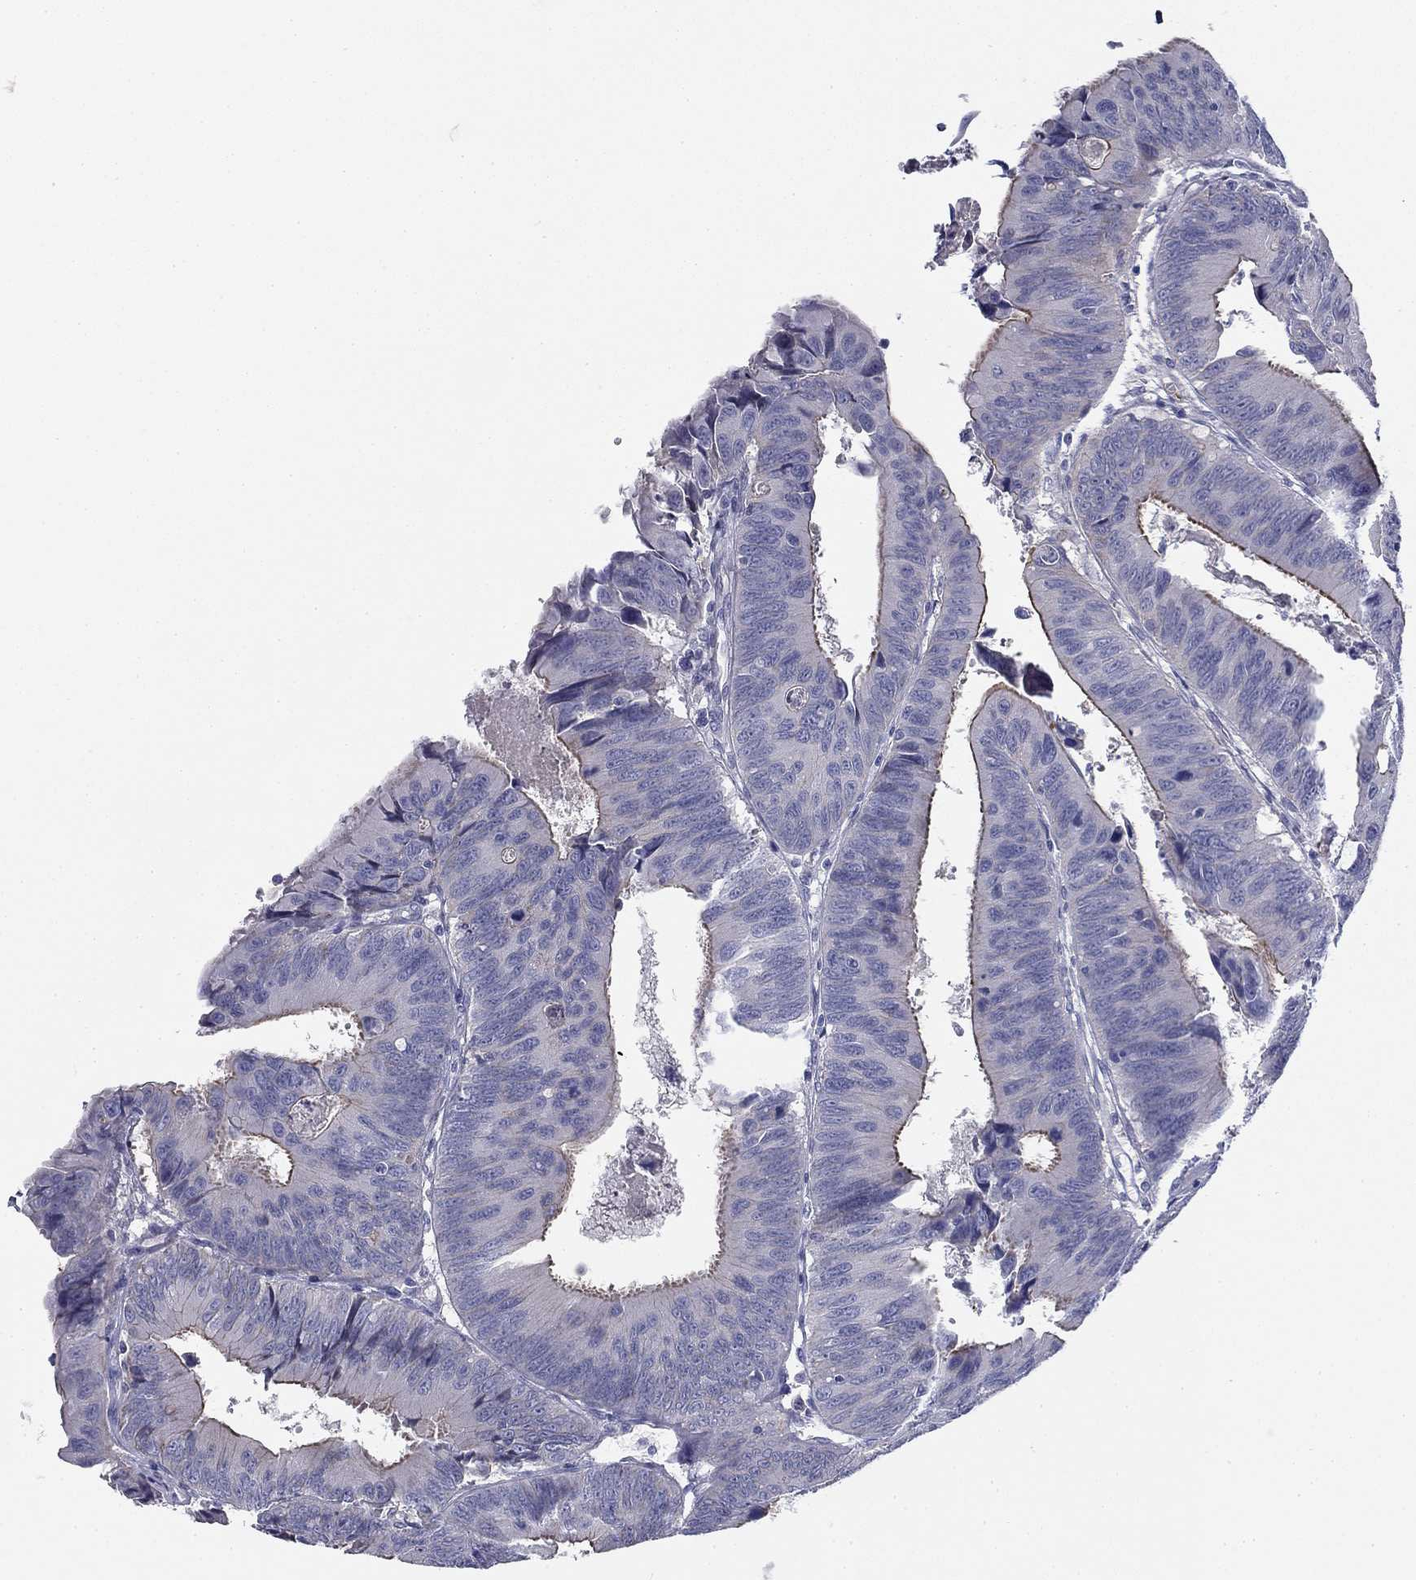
{"staining": {"intensity": "negative", "quantity": "none", "location": "none"}, "tissue": "colorectal cancer", "cell_type": "Tumor cells", "image_type": "cancer", "snomed": [{"axis": "morphology", "description": "Adenocarcinoma, NOS"}, {"axis": "topography", "description": "Rectum"}], "caption": "DAB immunohistochemical staining of colorectal cancer (adenocarcinoma) reveals no significant positivity in tumor cells.", "gene": "CPLX4", "patient": {"sex": "male", "age": 67}}